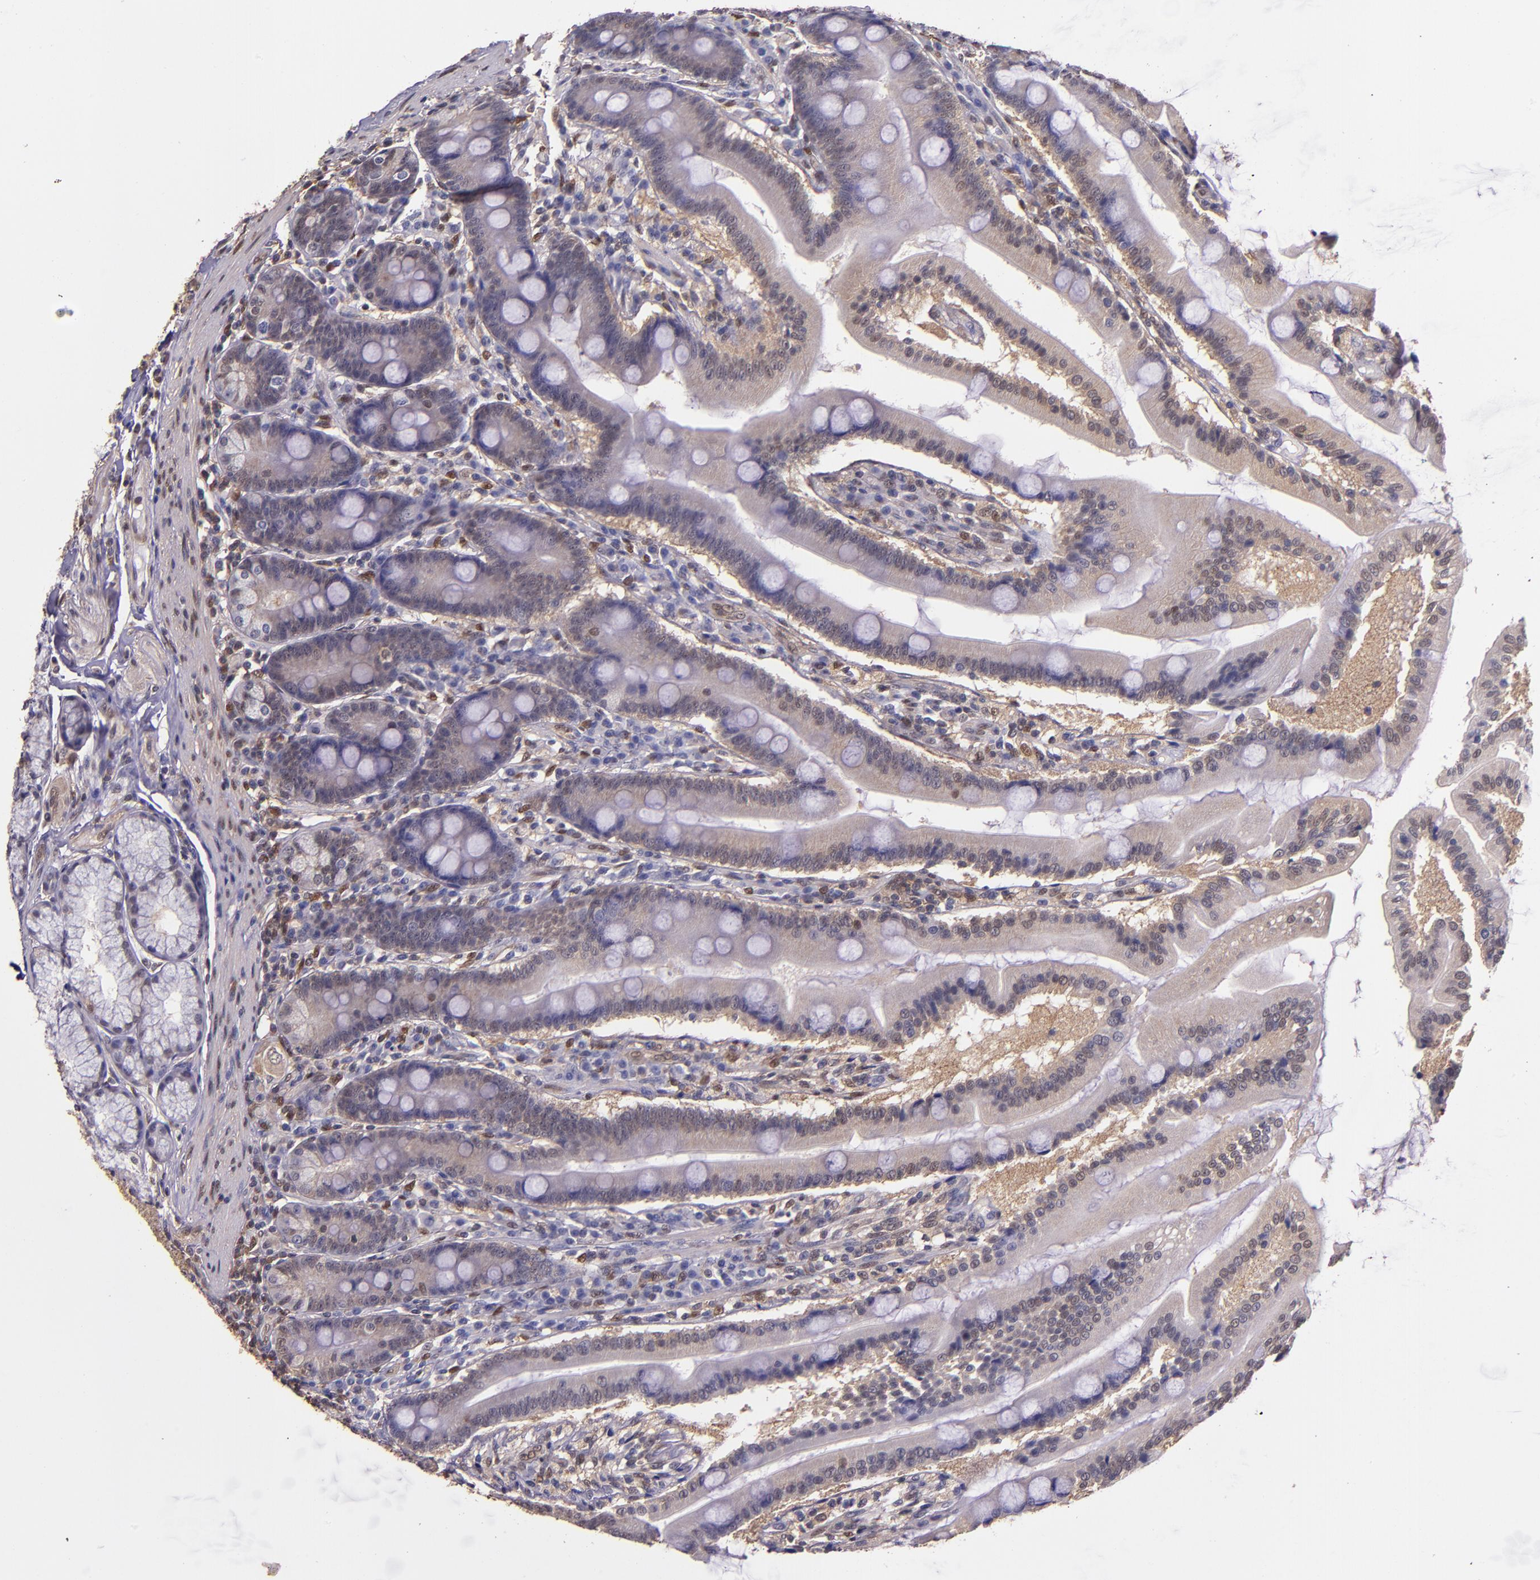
{"staining": {"intensity": "weak", "quantity": ">75%", "location": "cytoplasmic/membranous,nuclear"}, "tissue": "duodenum", "cell_type": "Glandular cells", "image_type": "normal", "snomed": [{"axis": "morphology", "description": "Normal tissue, NOS"}, {"axis": "topography", "description": "Duodenum"}], "caption": "Duodenum was stained to show a protein in brown. There is low levels of weak cytoplasmic/membranous,nuclear positivity in approximately >75% of glandular cells. (IHC, brightfield microscopy, high magnification).", "gene": "STAT6", "patient": {"sex": "female", "age": 64}}